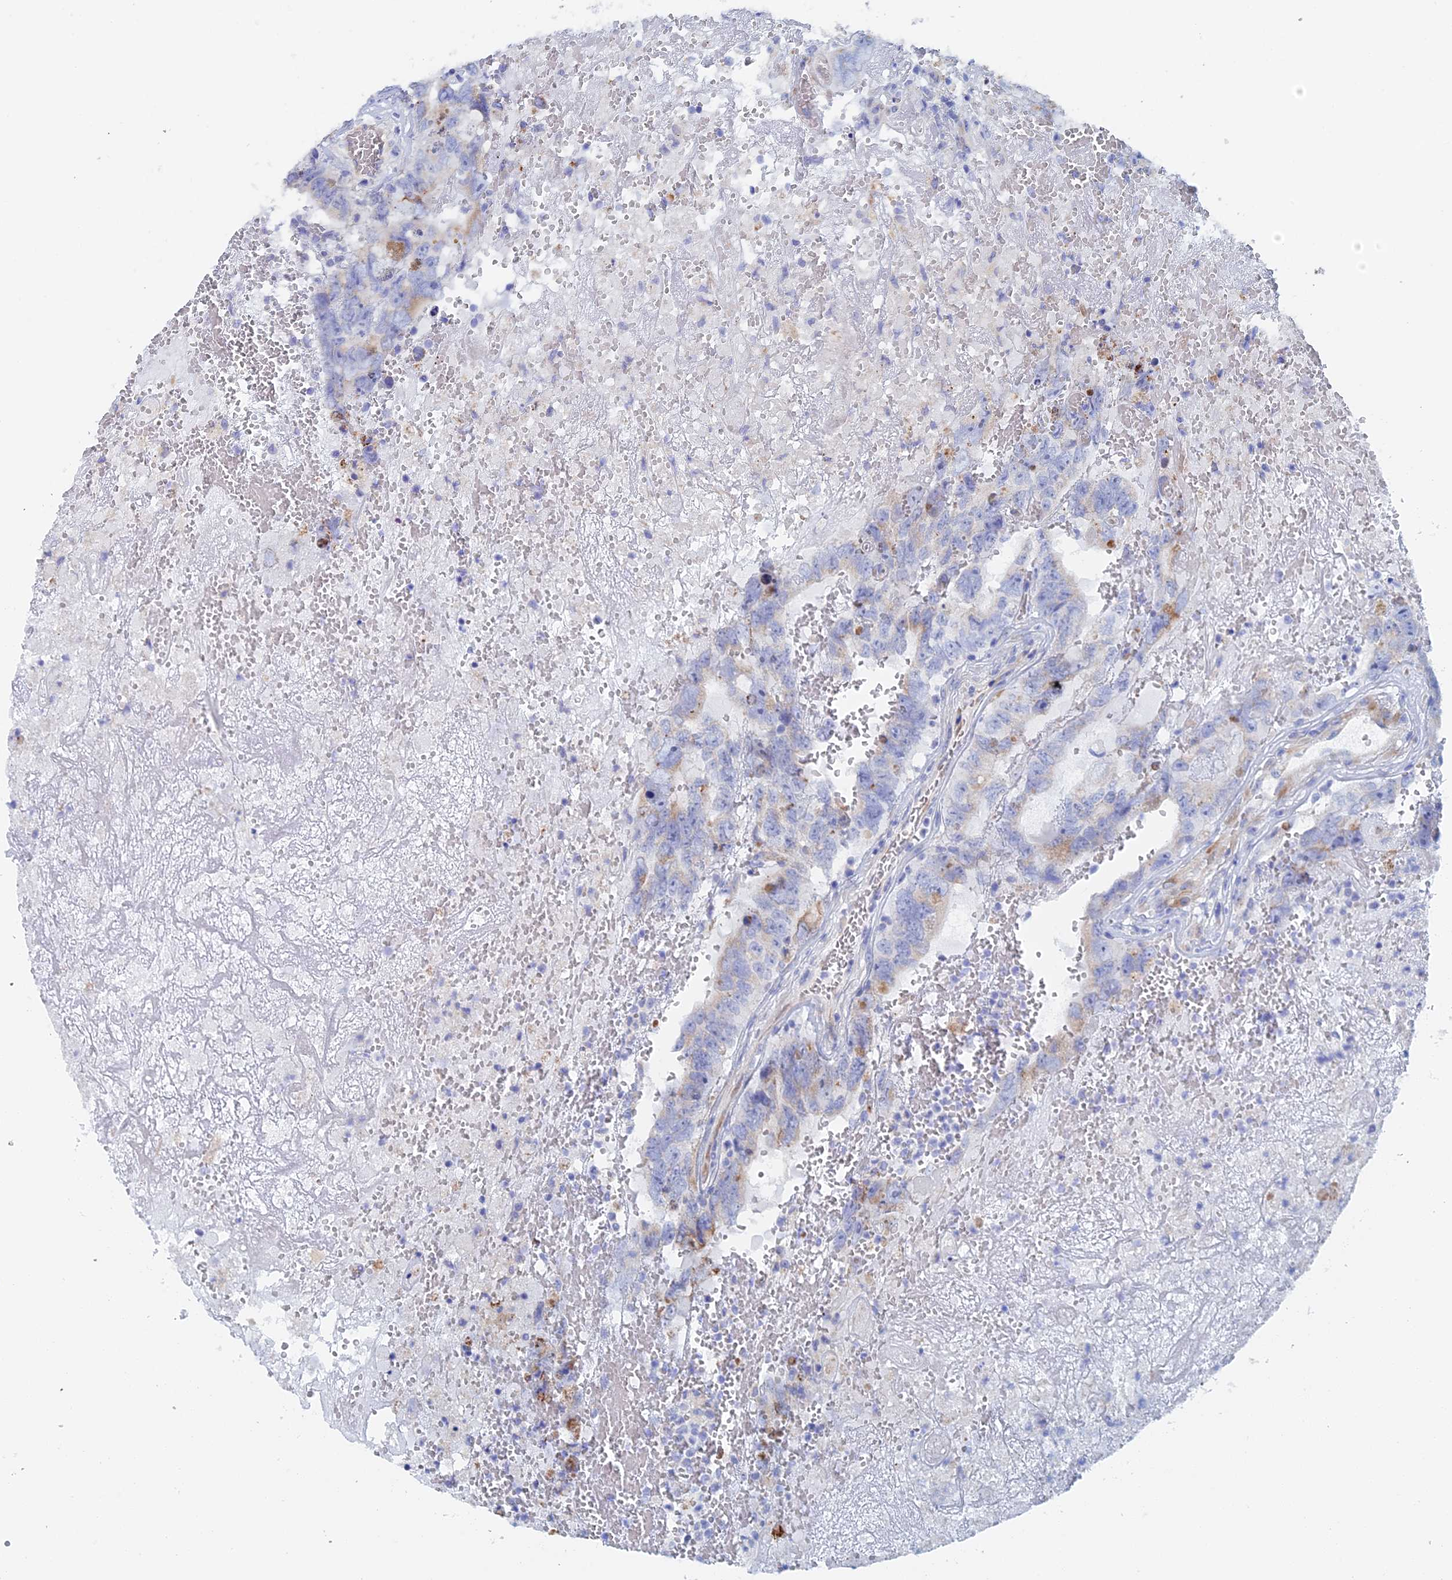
{"staining": {"intensity": "negative", "quantity": "none", "location": "none"}, "tissue": "testis cancer", "cell_type": "Tumor cells", "image_type": "cancer", "snomed": [{"axis": "morphology", "description": "Carcinoma, Embryonal, NOS"}, {"axis": "topography", "description": "Testis"}], "caption": "Micrograph shows no protein expression in tumor cells of testis cancer (embryonal carcinoma) tissue.", "gene": "COG7", "patient": {"sex": "male", "age": 45}}